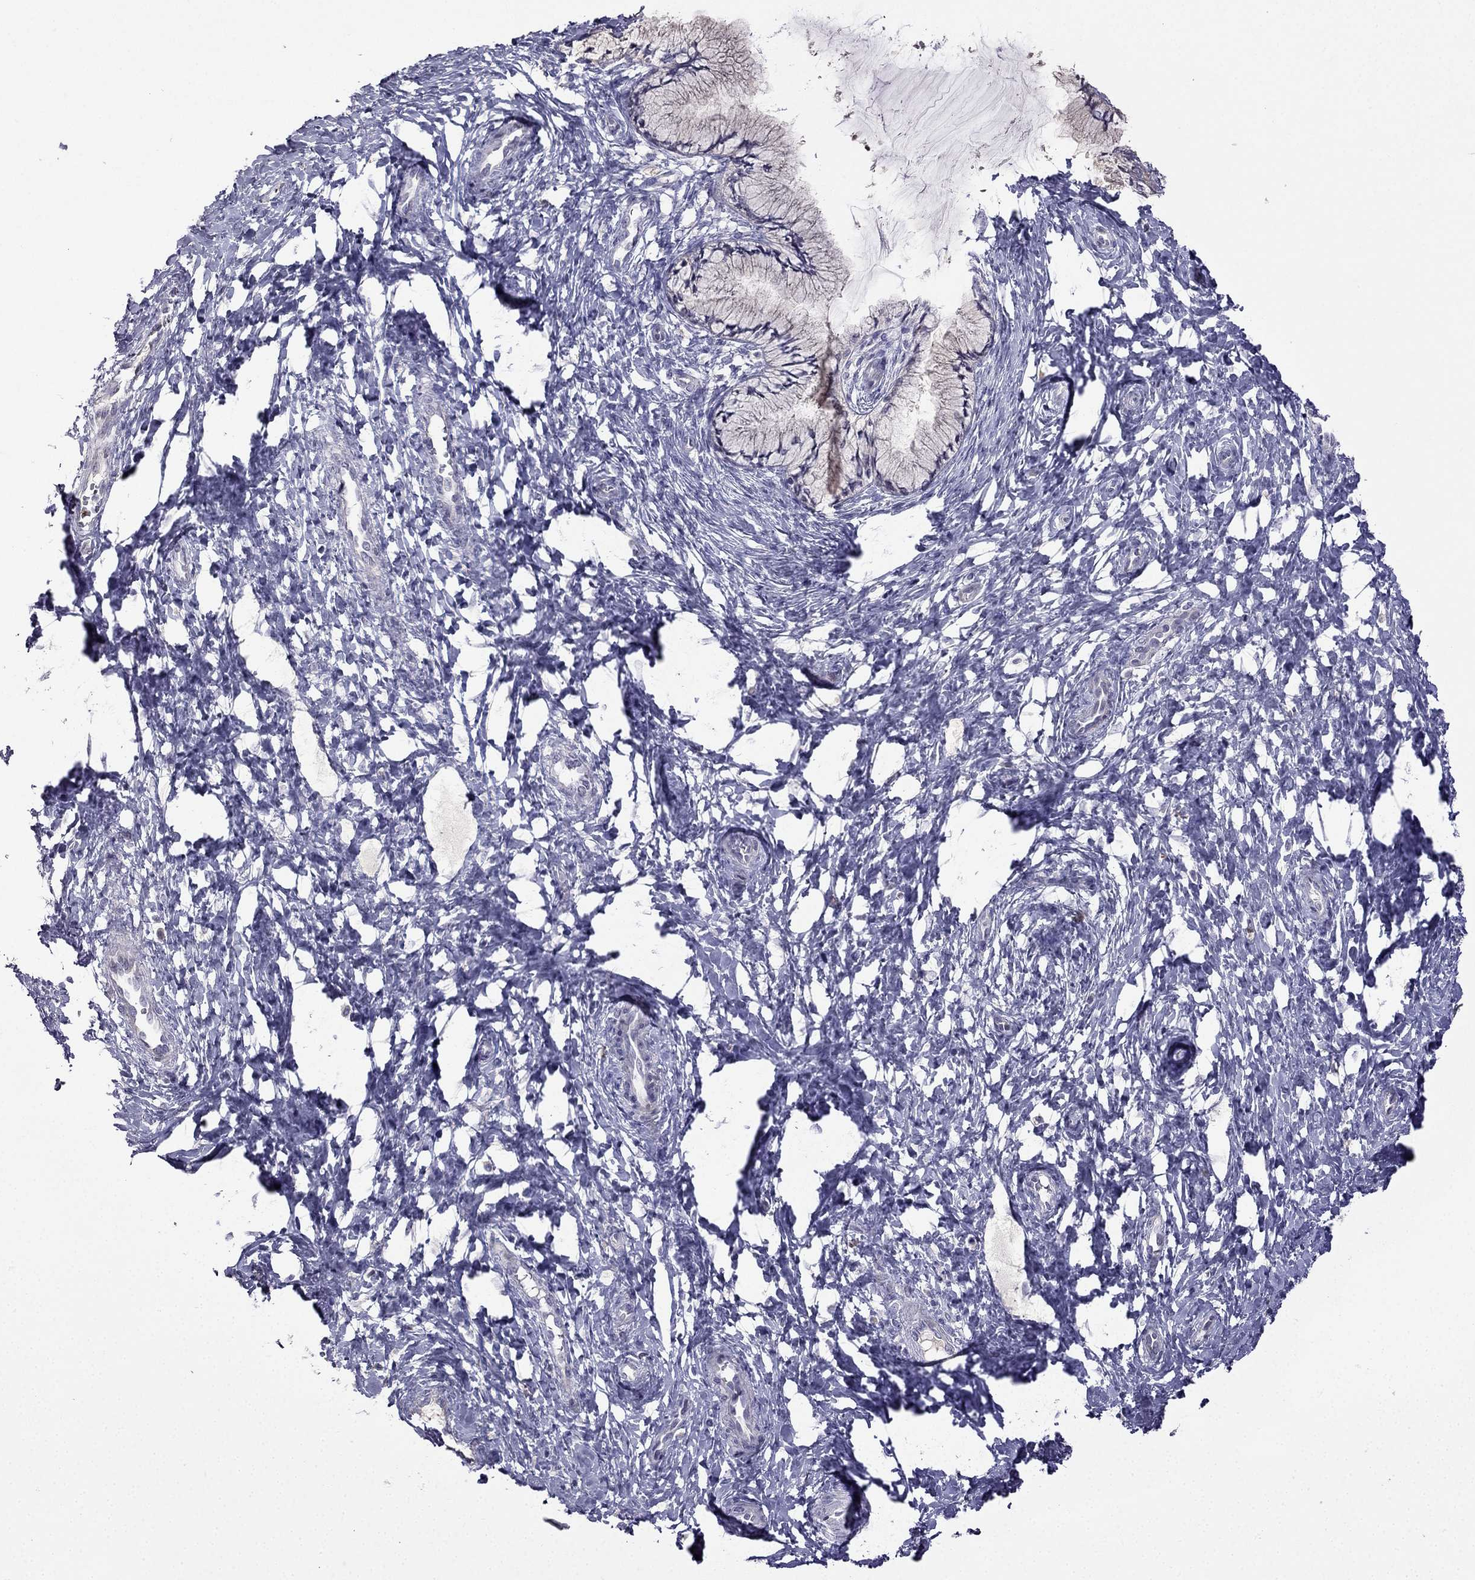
{"staining": {"intensity": "negative", "quantity": "none", "location": "none"}, "tissue": "cervix", "cell_type": "Glandular cells", "image_type": "normal", "snomed": [{"axis": "morphology", "description": "Normal tissue, NOS"}, {"axis": "topography", "description": "Cervix"}], "caption": "The immunohistochemistry histopathology image has no significant staining in glandular cells of cervix. (DAB immunohistochemistry (IHC) with hematoxylin counter stain).", "gene": "UHRF1", "patient": {"sex": "female", "age": 37}}